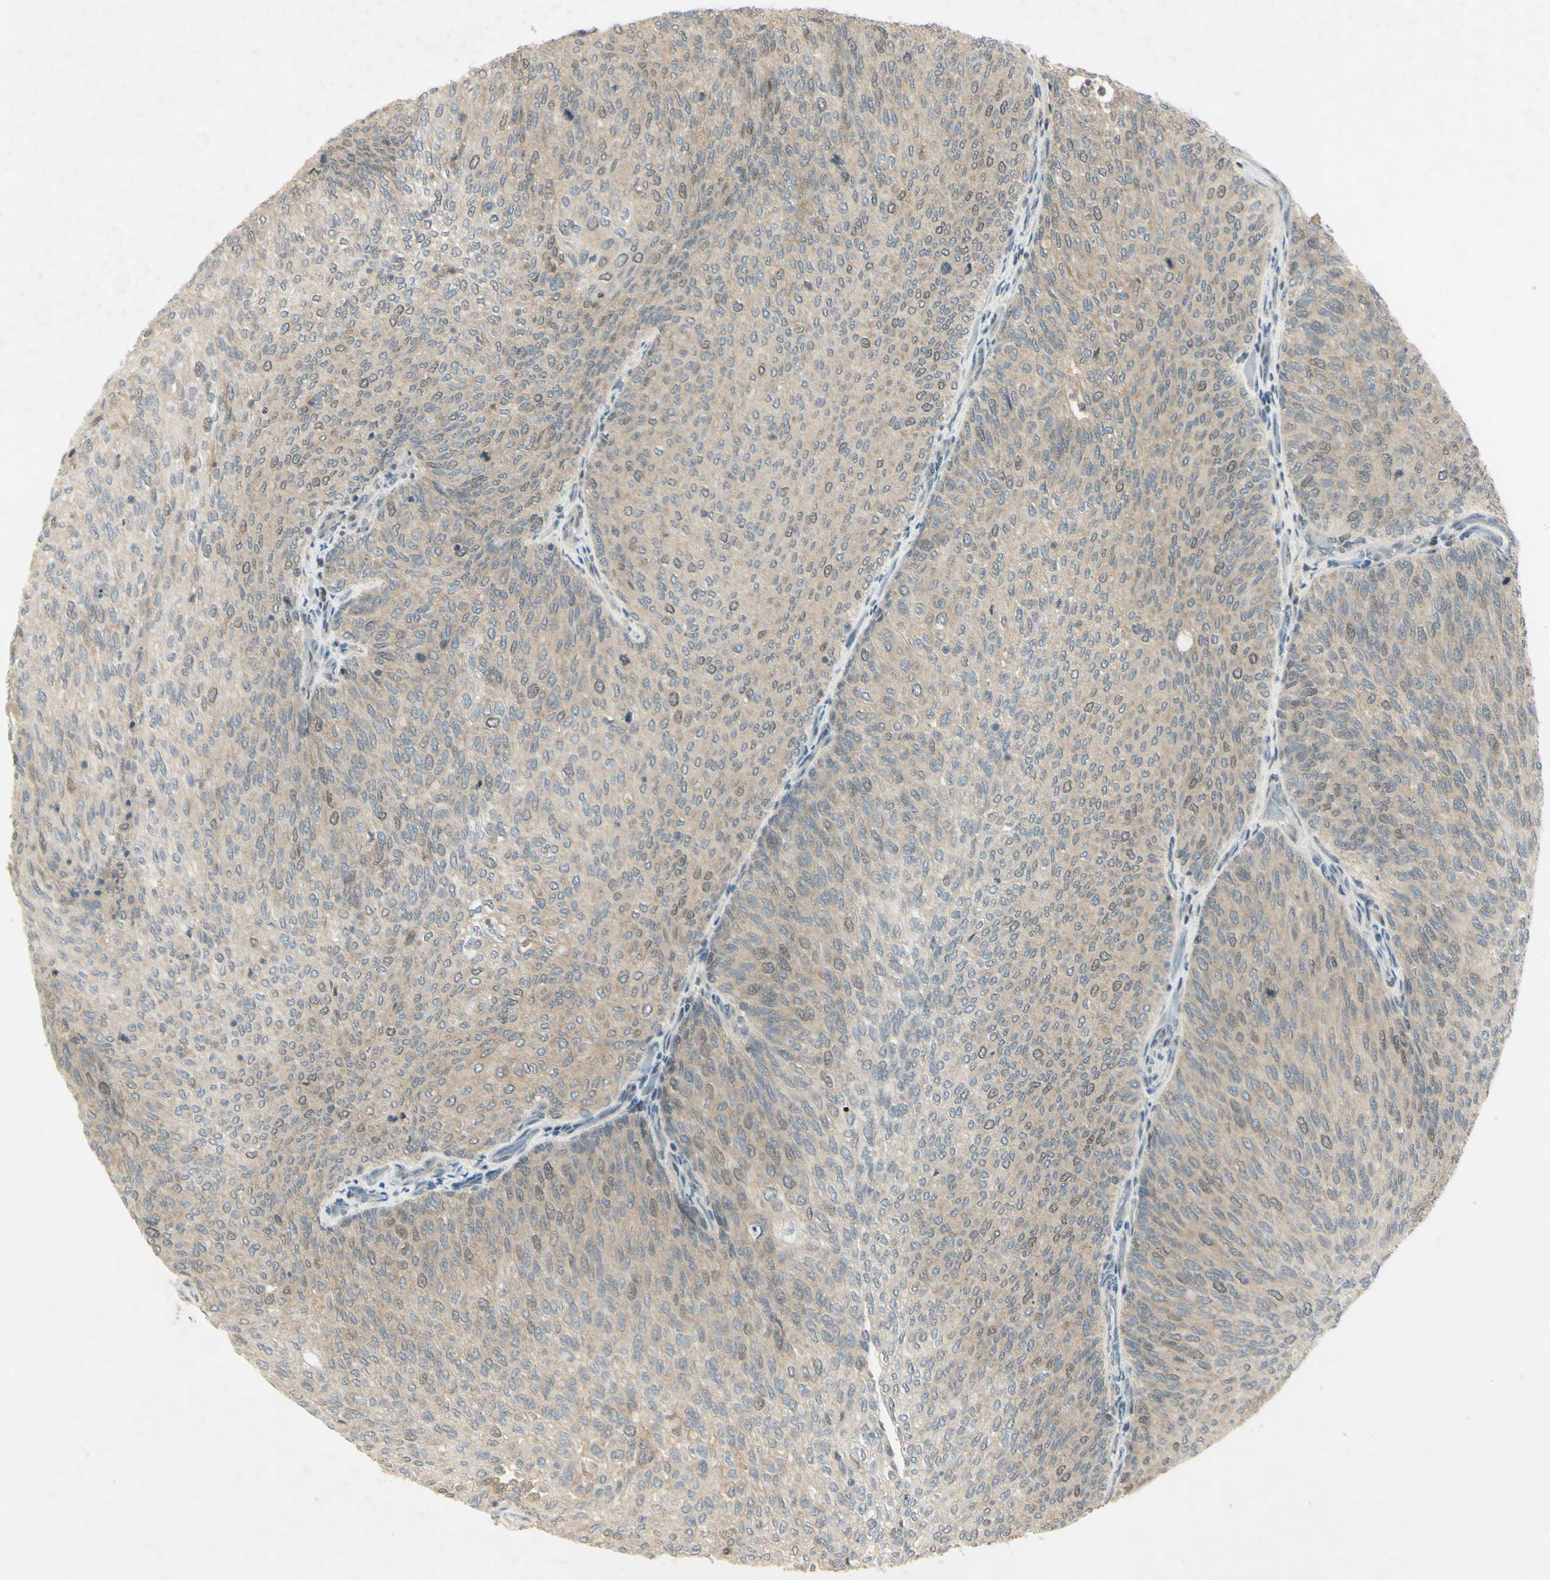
{"staining": {"intensity": "weak", "quantity": "<25%", "location": "nuclear"}, "tissue": "urothelial cancer", "cell_type": "Tumor cells", "image_type": "cancer", "snomed": [{"axis": "morphology", "description": "Urothelial carcinoma, Low grade"}, {"axis": "topography", "description": "Urinary bladder"}], "caption": "Urothelial cancer stained for a protein using IHC reveals no positivity tumor cells.", "gene": "RAD18", "patient": {"sex": "female", "age": 79}}